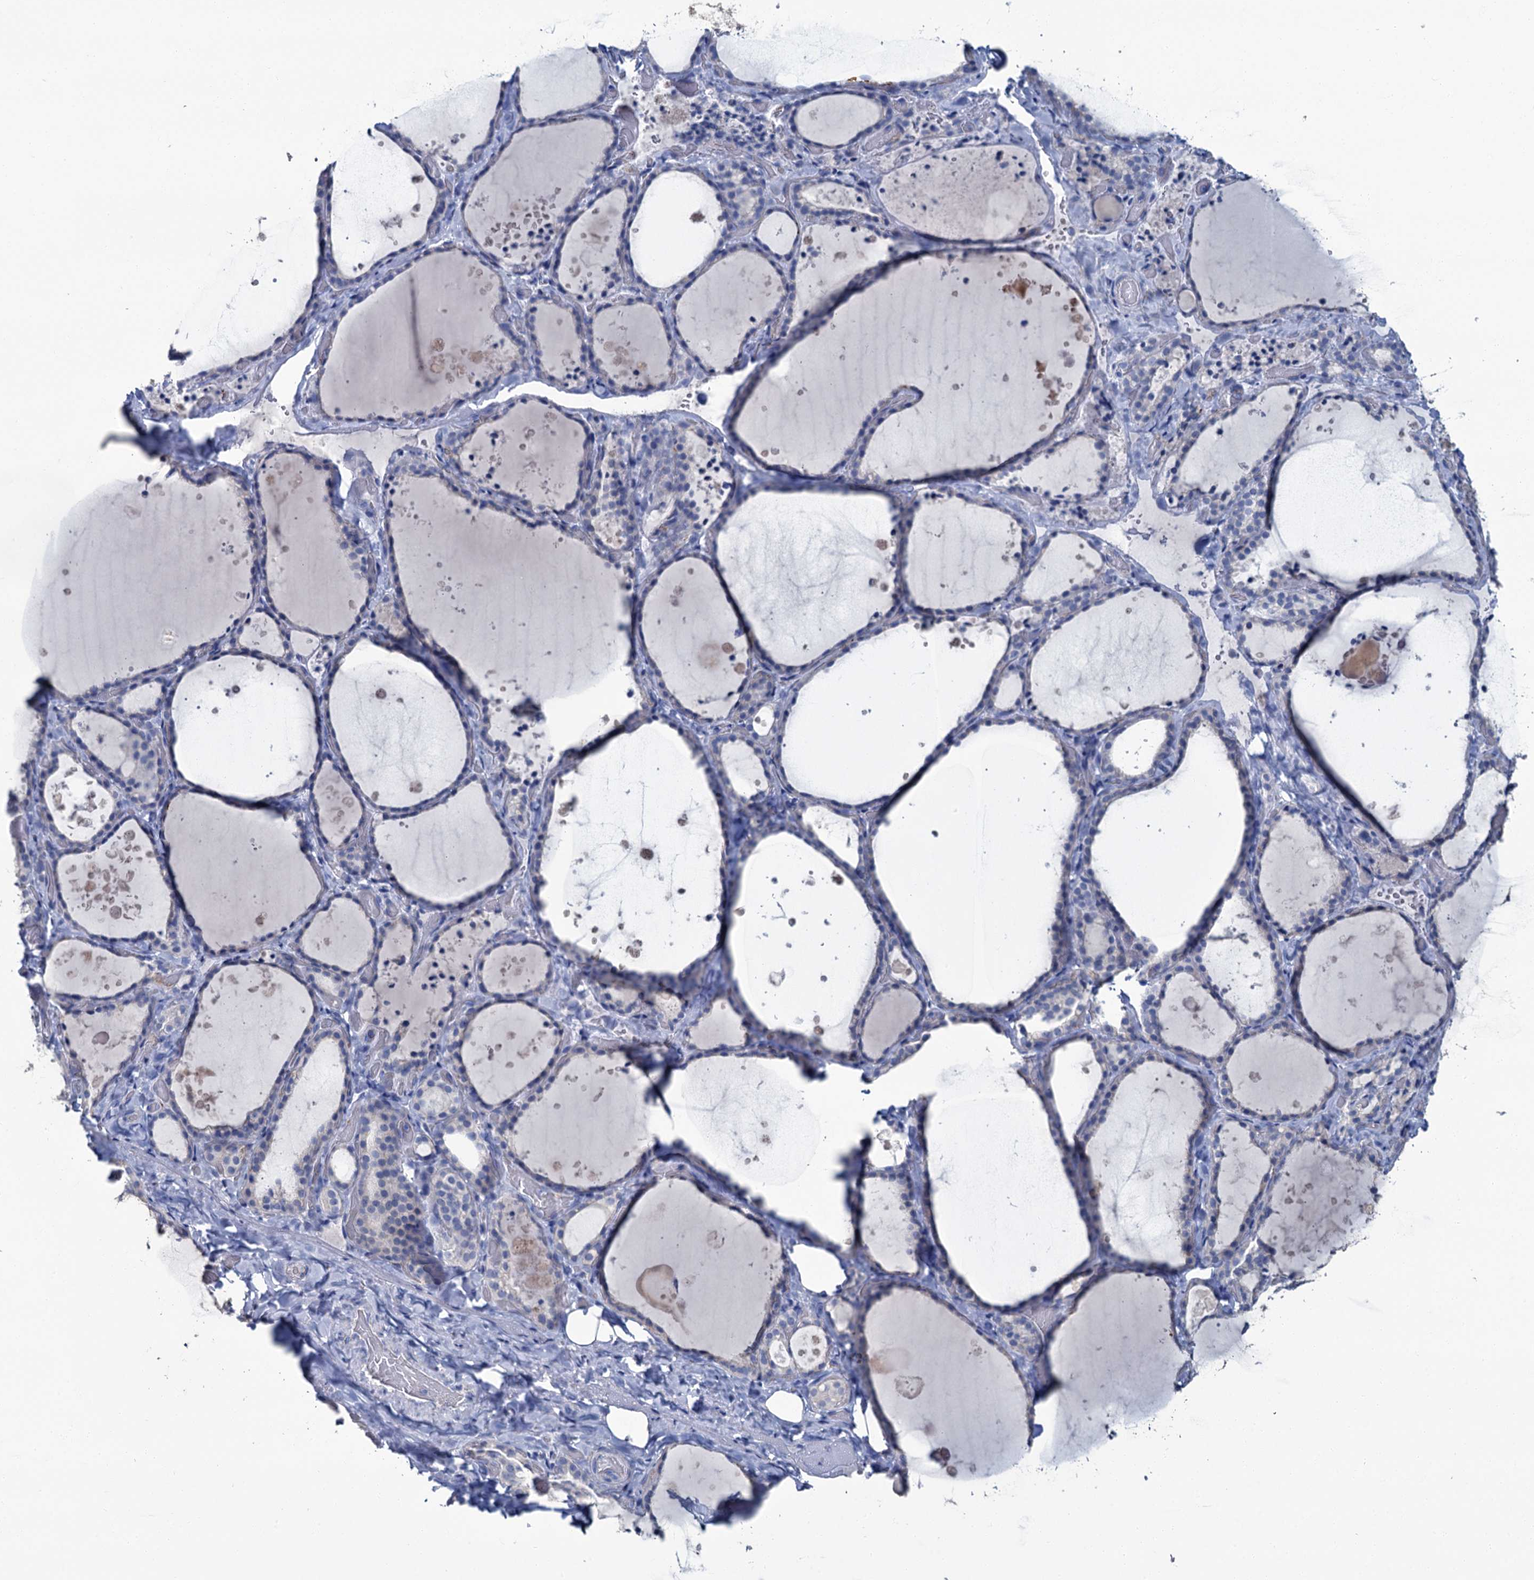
{"staining": {"intensity": "negative", "quantity": "none", "location": "none"}, "tissue": "thyroid gland", "cell_type": "Glandular cells", "image_type": "normal", "snomed": [{"axis": "morphology", "description": "Normal tissue, NOS"}, {"axis": "topography", "description": "Thyroid gland"}], "caption": "This is a photomicrograph of IHC staining of normal thyroid gland, which shows no staining in glandular cells.", "gene": "SNCB", "patient": {"sex": "female", "age": 44}}